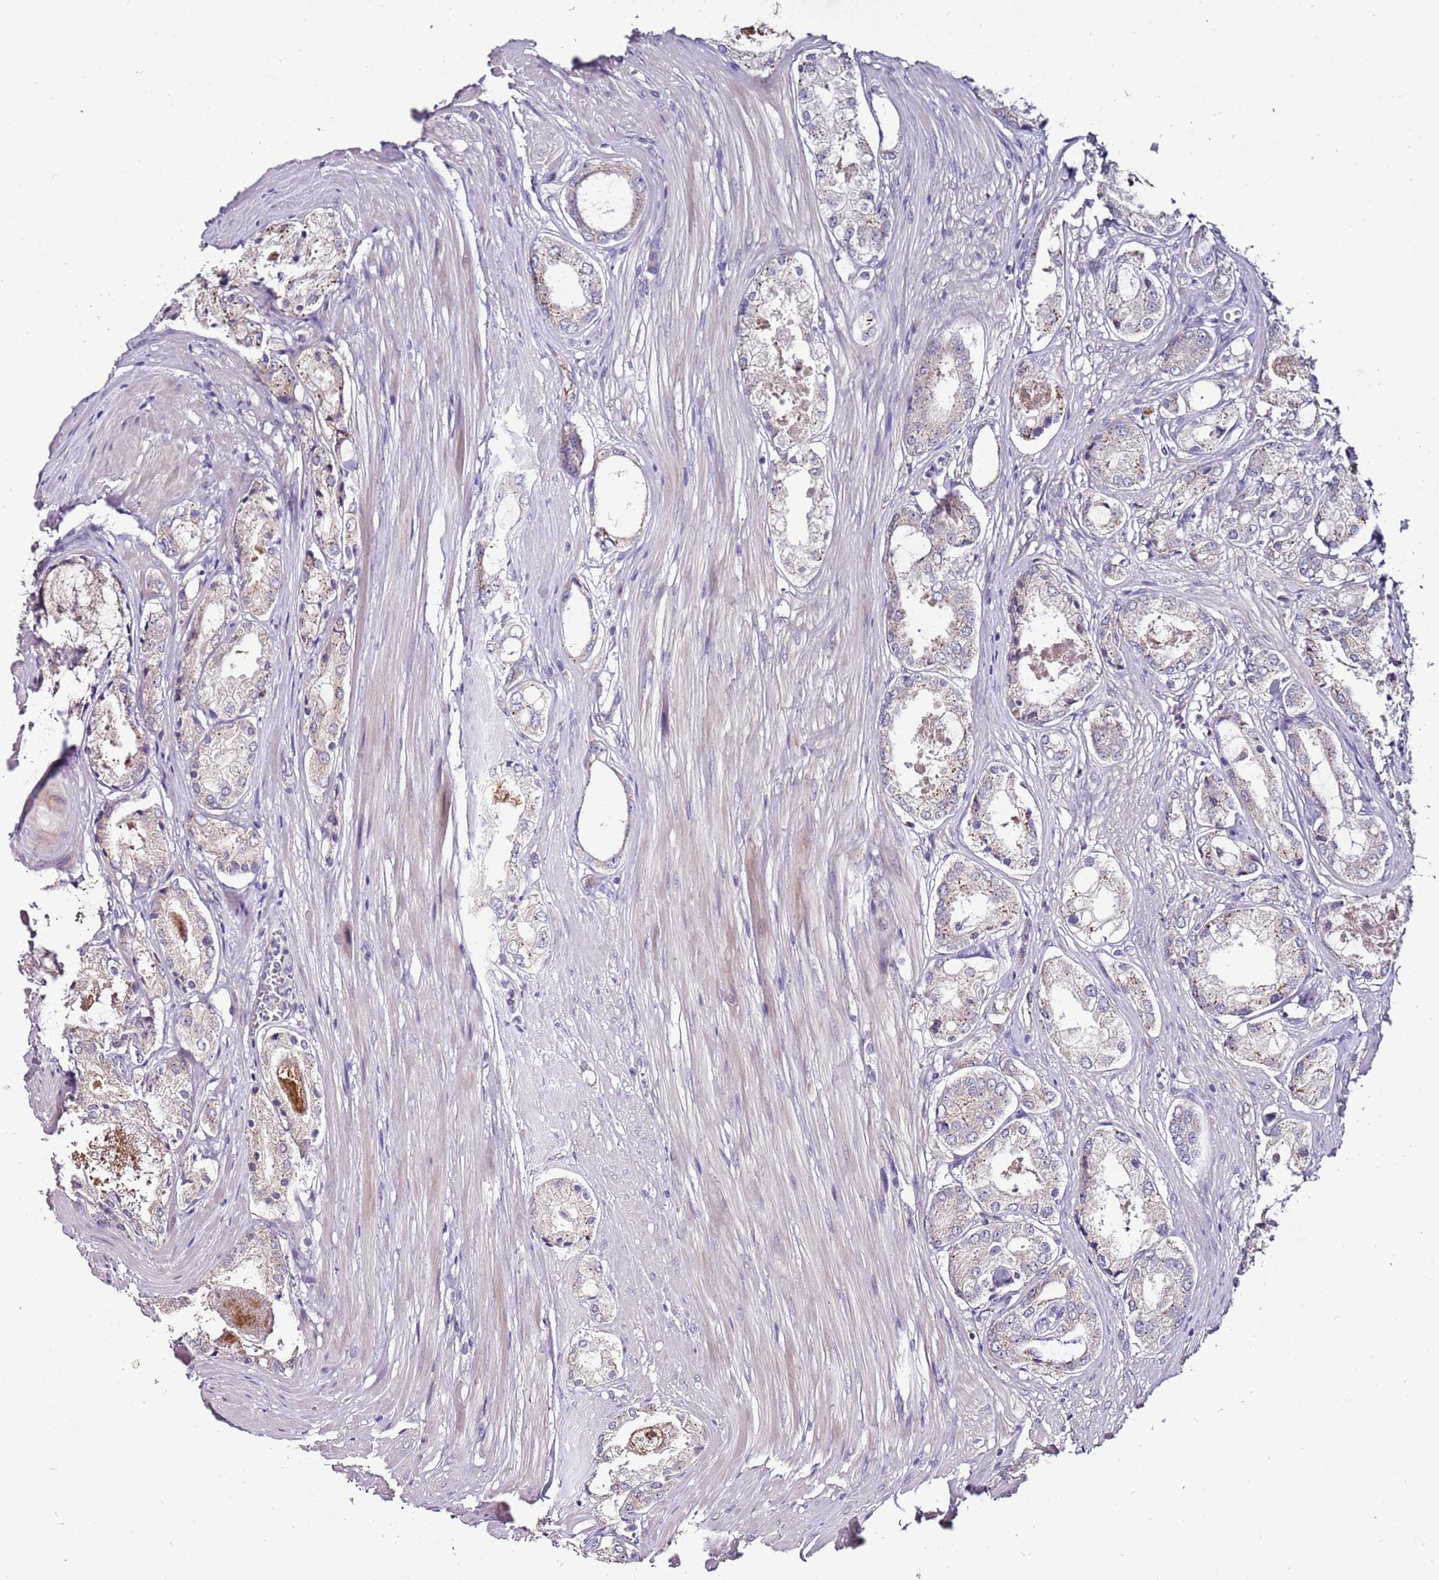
{"staining": {"intensity": "weak", "quantity": "<25%", "location": "cytoplasmic/membranous"}, "tissue": "prostate cancer", "cell_type": "Tumor cells", "image_type": "cancer", "snomed": [{"axis": "morphology", "description": "Adenocarcinoma, Low grade"}, {"axis": "topography", "description": "Prostate"}], "caption": "IHC histopathology image of prostate cancer stained for a protein (brown), which displays no expression in tumor cells.", "gene": "FAM20A", "patient": {"sex": "male", "age": 68}}